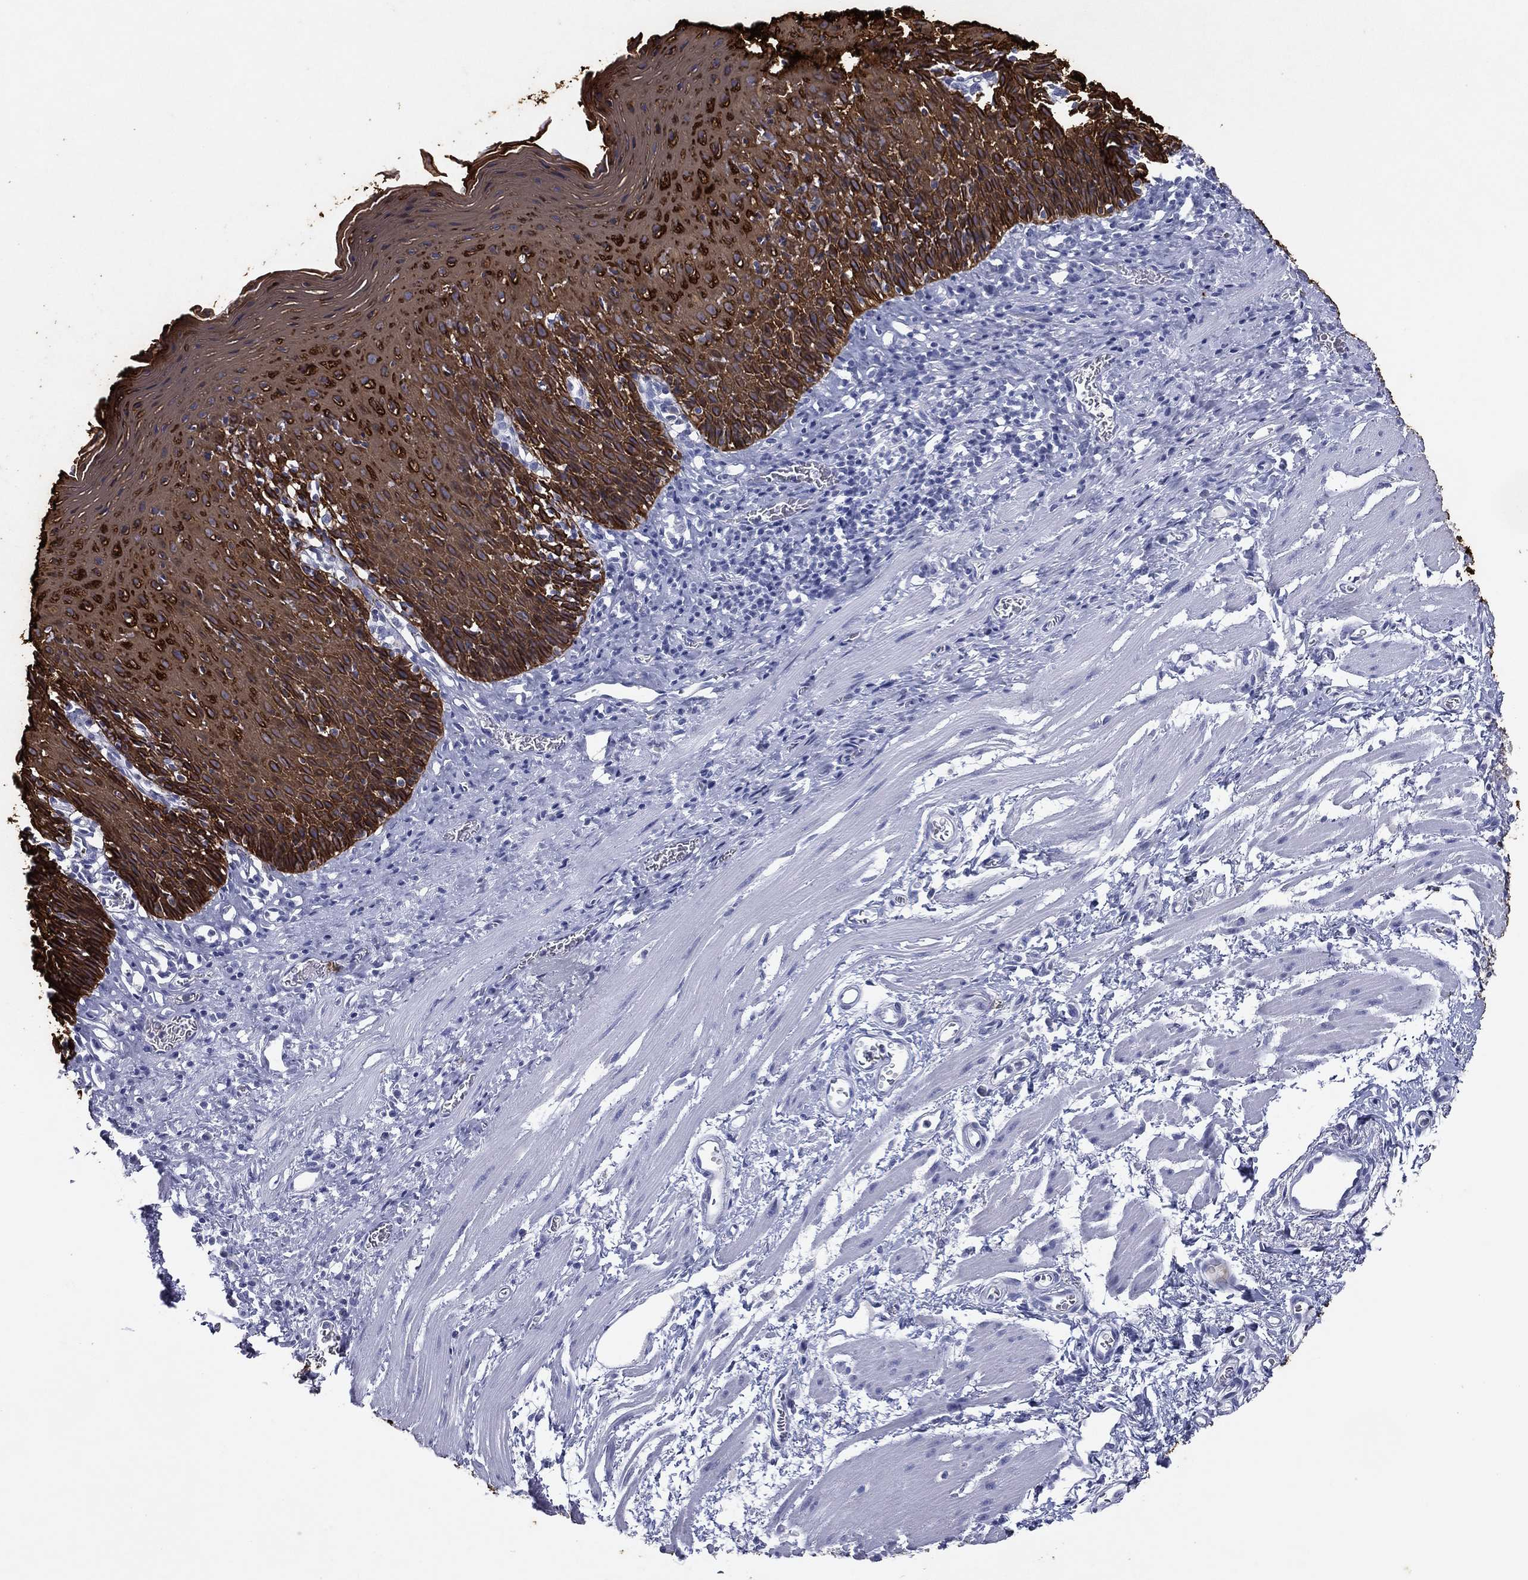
{"staining": {"intensity": "strong", "quantity": ">75%", "location": "cytoplasmic/membranous"}, "tissue": "esophagus", "cell_type": "Squamous epithelial cells", "image_type": "normal", "snomed": [{"axis": "morphology", "description": "Normal tissue, NOS"}, {"axis": "morphology", "description": "Adenocarcinoma, NOS"}, {"axis": "topography", "description": "Esophagus"}, {"axis": "topography", "description": "Stomach, upper"}], "caption": "About >75% of squamous epithelial cells in normal esophagus reveal strong cytoplasmic/membranous protein positivity as visualized by brown immunohistochemical staining.", "gene": "KRT7", "patient": {"sex": "male", "age": 74}}